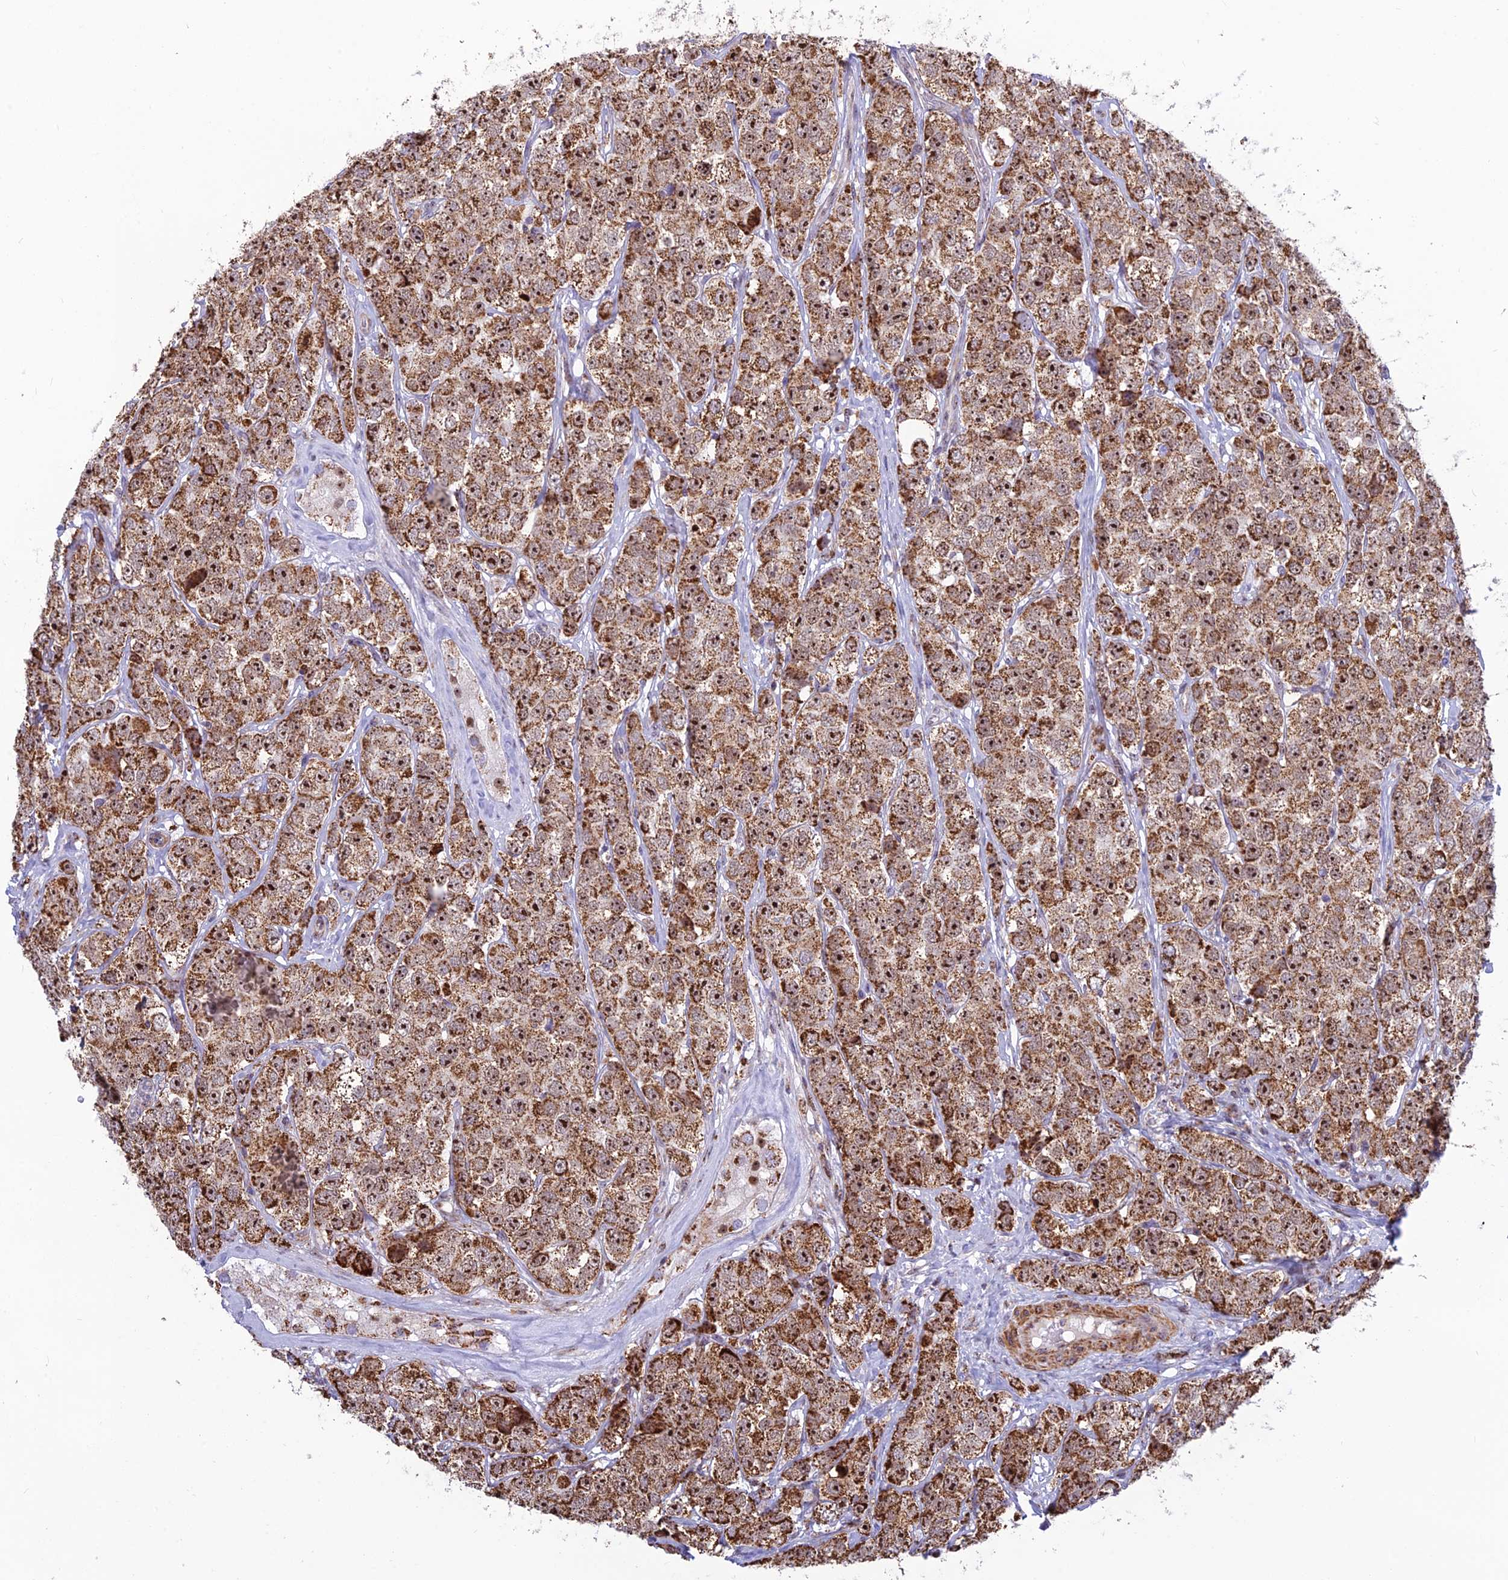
{"staining": {"intensity": "strong", "quantity": ">75%", "location": "cytoplasmic/membranous,nuclear"}, "tissue": "testis cancer", "cell_type": "Tumor cells", "image_type": "cancer", "snomed": [{"axis": "morphology", "description": "Seminoma, NOS"}, {"axis": "topography", "description": "Testis"}], "caption": "Testis seminoma stained for a protein reveals strong cytoplasmic/membranous and nuclear positivity in tumor cells. The staining was performed using DAB, with brown indicating positive protein expression. Nuclei are stained blue with hematoxylin.", "gene": "POLR1G", "patient": {"sex": "male", "age": 28}}